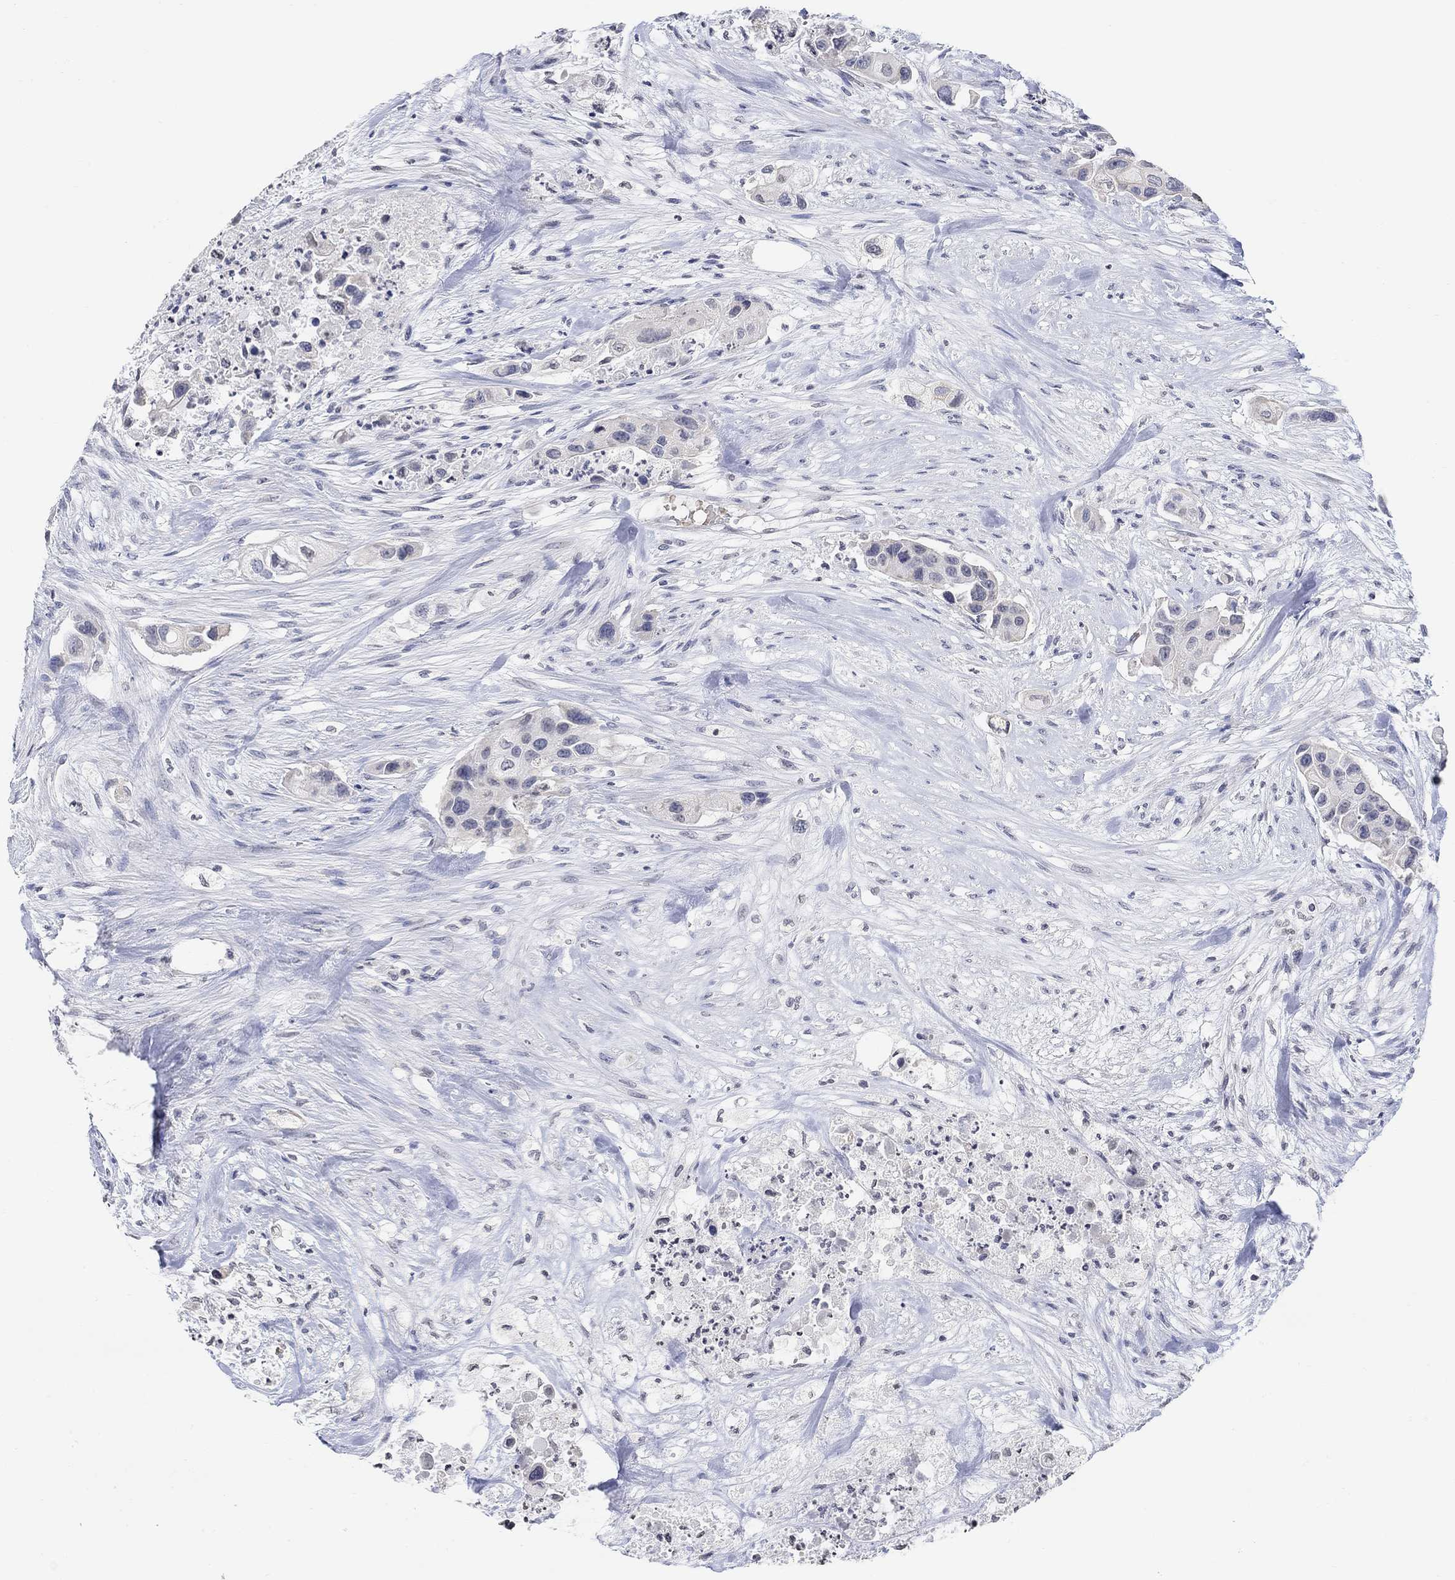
{"staining": {"intensity": "negative", "quantity": "none", "location": "none"}, "tissue": "urothelial cancer", "cell_type": "Tumor cells", "image_type": "cancer", "snomed": [{"axis": "morphology", "description": "Urothelial carcinoma, High grade"}, {"axis": "topography", "description": "Urinary bladder"}], "caption": "A micrograph of human urothelial cancer is negative for staining in tumor cells.", "gene": "TMEM255A", "patient": {"sex": "female", "age": 73}}